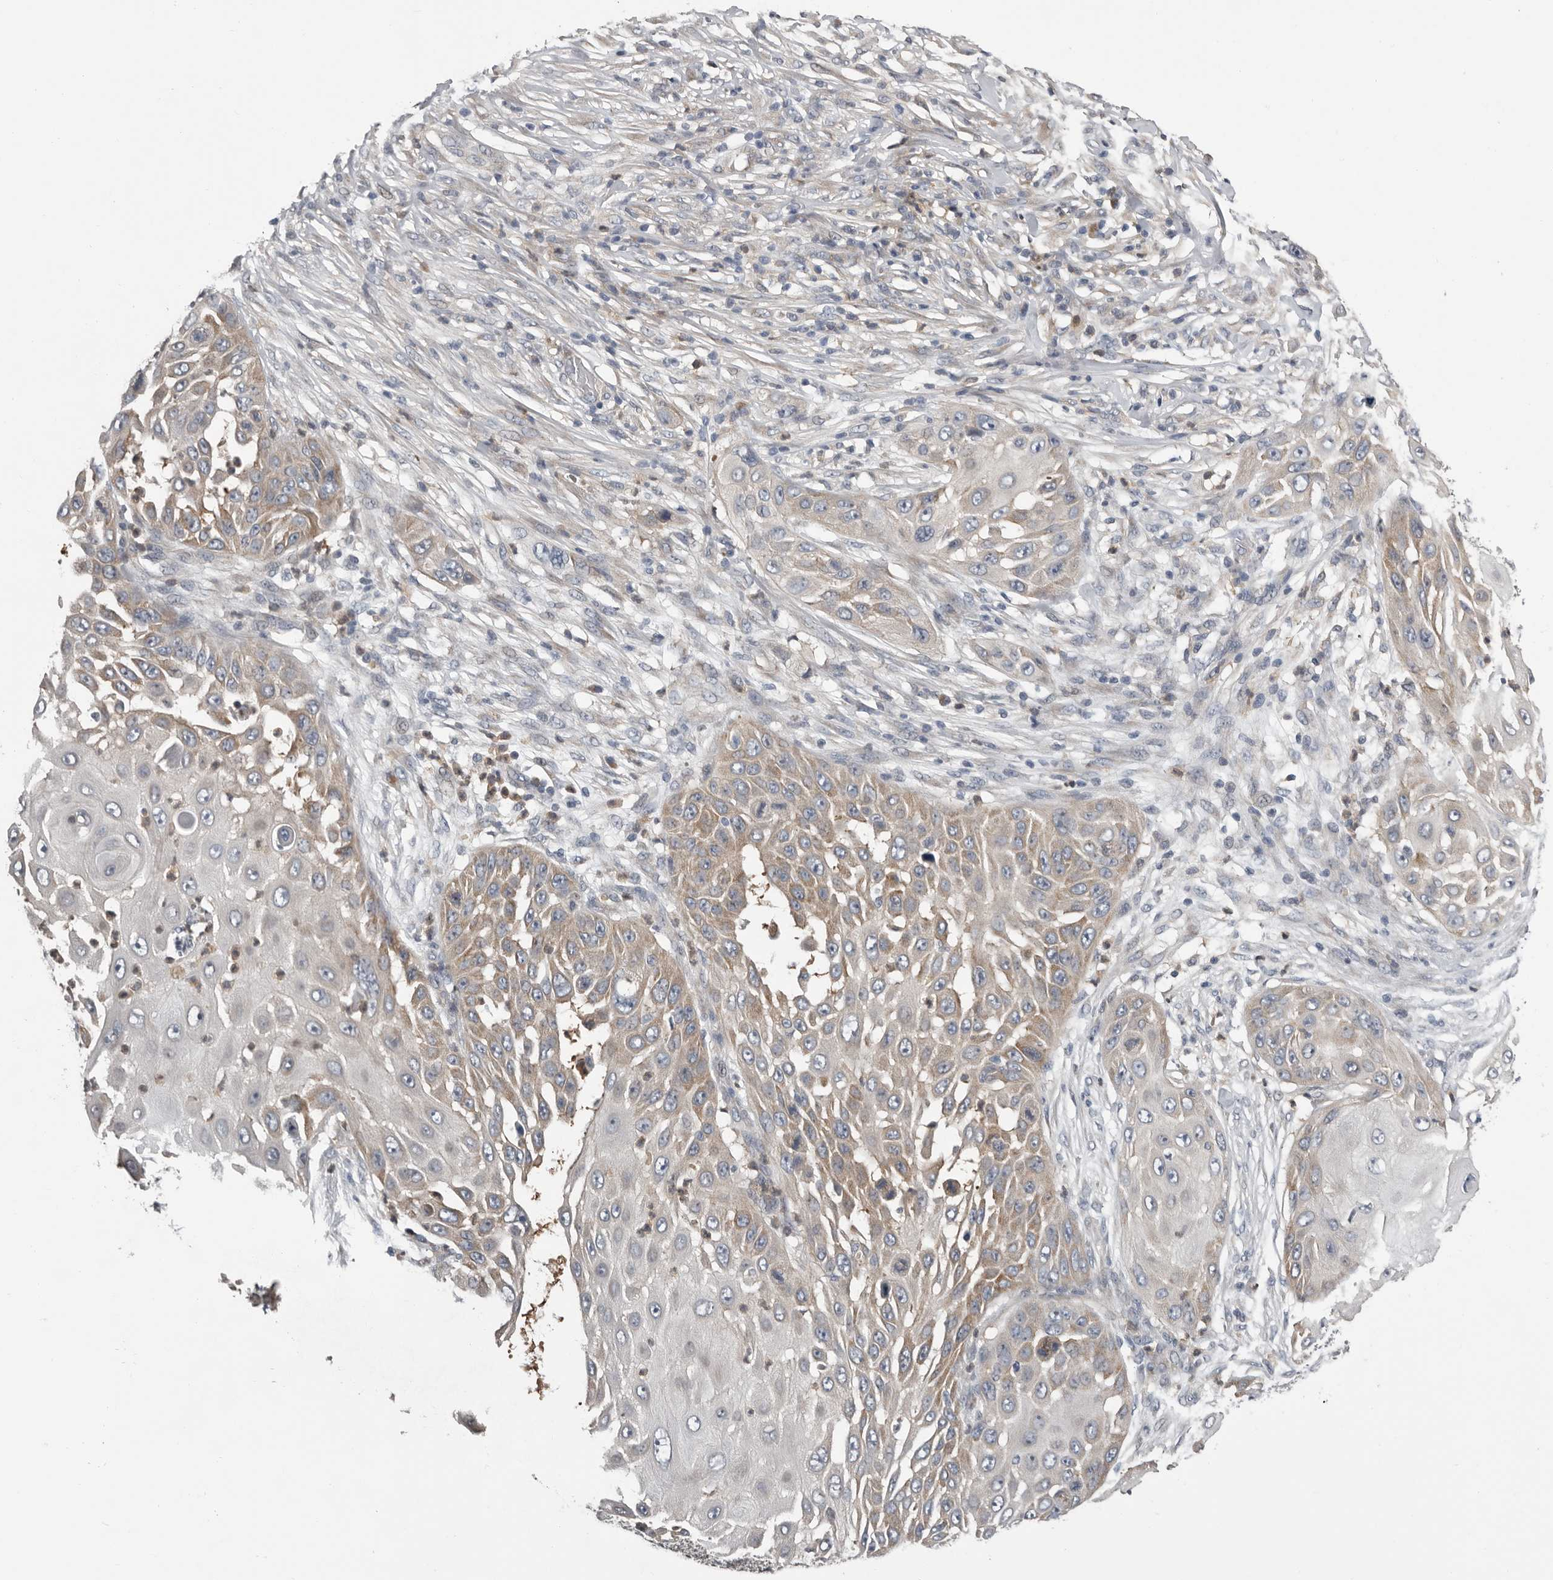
{"staining": {"intensity": "weak", "quantity": ">75%", "location": "cytoplasmic/membranous"}, "tissue": "skin cancer", "cell_type": "Tumor cells", "image_type": "cancer", "snomed": [{"axis": "morphology", "description": "Squamous cell carcinoma, NOS"}, {"axis": "topography", "description": "Skin"}], "caption": "Protein expression analysis of skin cancer shows weak cytoplasmic/membranous staining in approximately >75% of tumor cells. (DAB (3,3'-diaminobenzidine) IHC, brown staining for protein, blue staining for nuclei).", "gene": "RALGPS2", "patient": {"sex": "female", "age": 44}}